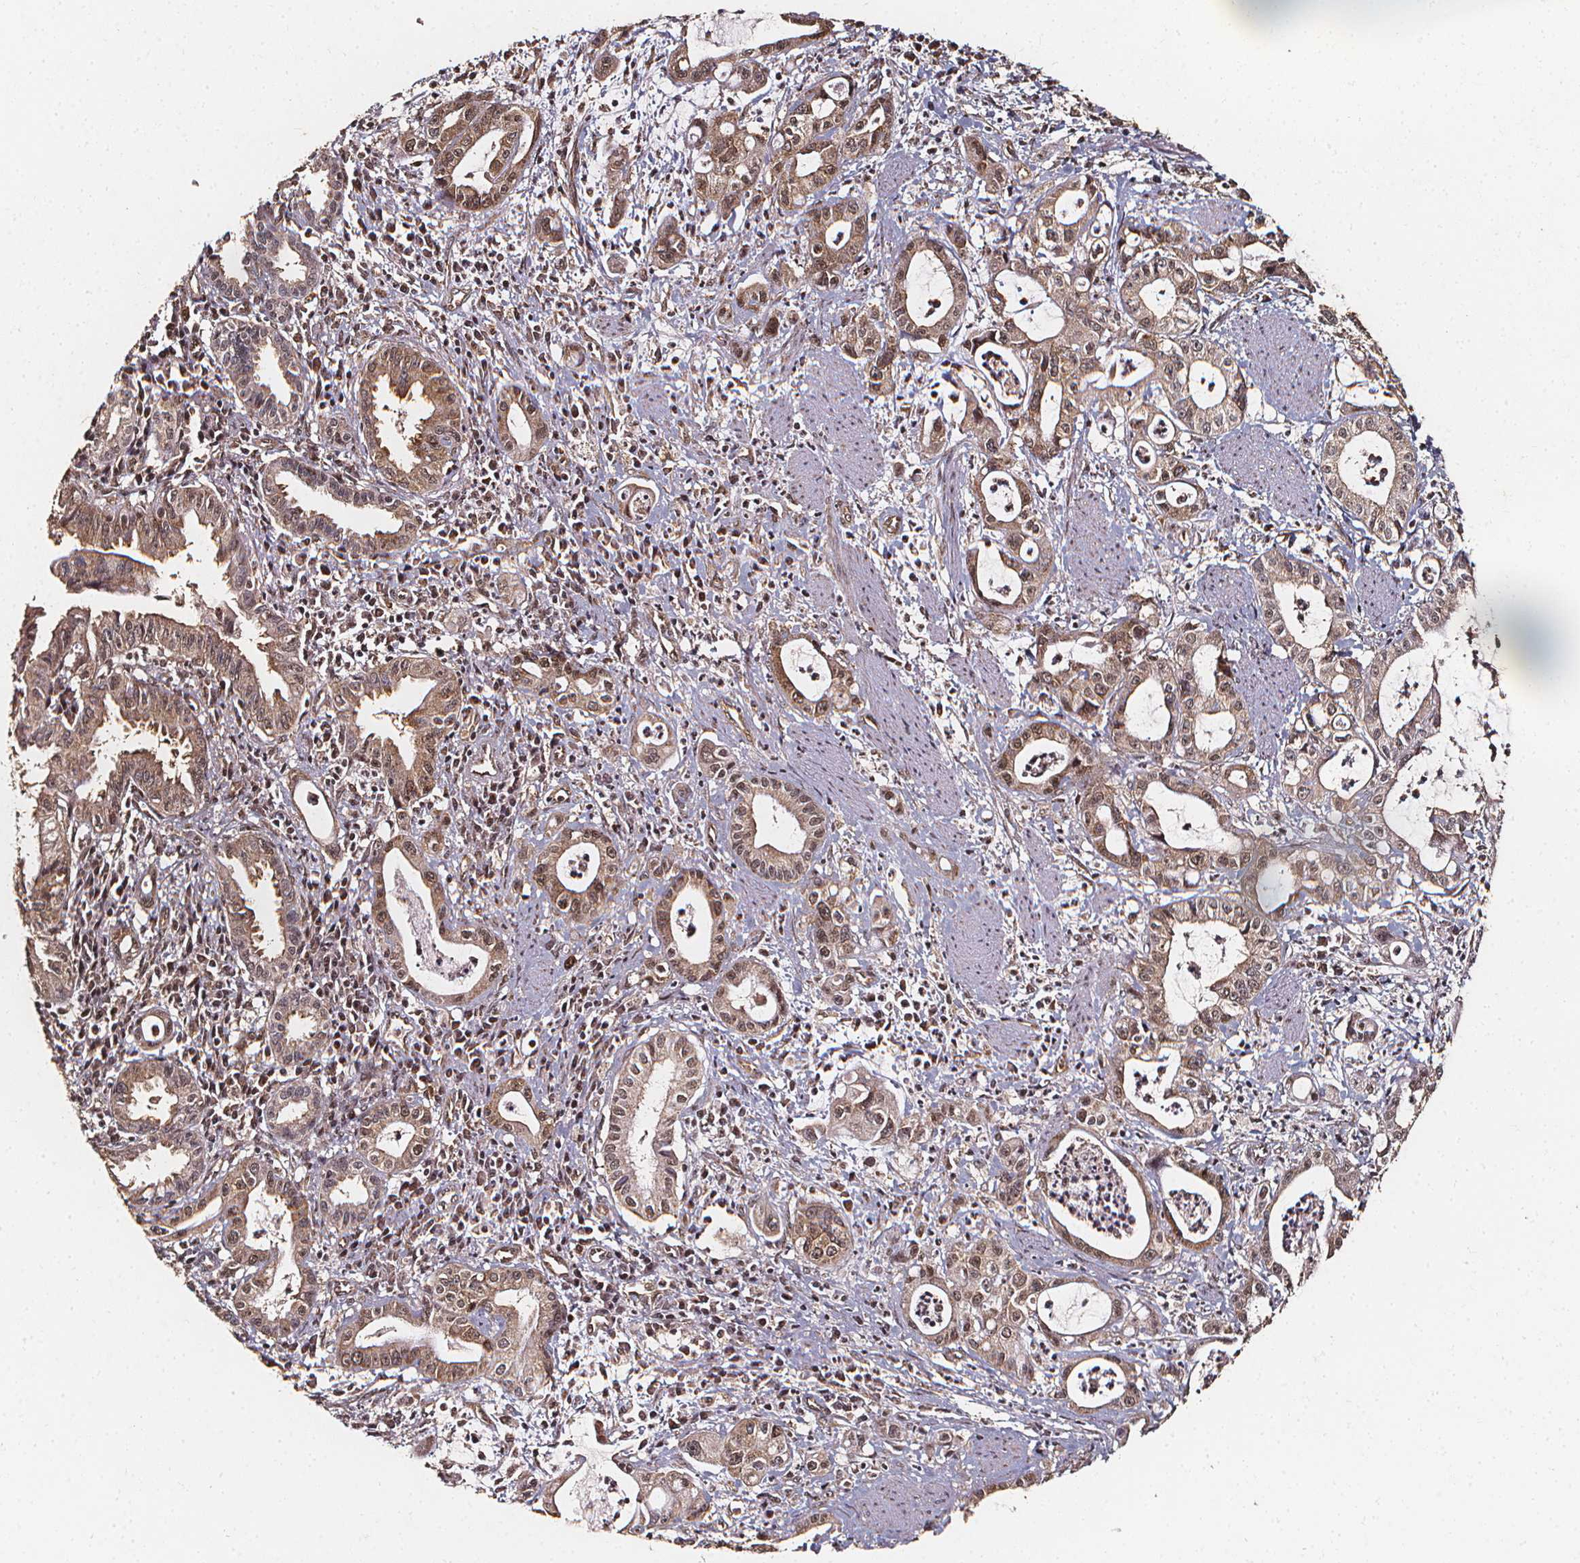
{"staining": {"intensity": "moderate", "quantity": ">75%", "location": "cytoplasmic/membranous,nuclear"}, "tissue": "pancreatic cancer", "cell_type": "Tumor cells", "image_type": "cancer", "snomed": [{"axis": "morphology", "description": "Adenocarcinoma, NOS"}, {"axis": "topography", "description": "Pancreas"}], "caption": "High-magnification brightfield microscopy of adenocarcinoma (pancreatic) stained with DAB (brown) and counterstained with hematoxylin (blue). tumor cells exhibit moderate cytoplasmic/membranous and nuclear staining is present in about>75% of cells.", "gene": "SMN1", "patient": {"sex": "male", "age": 72}}